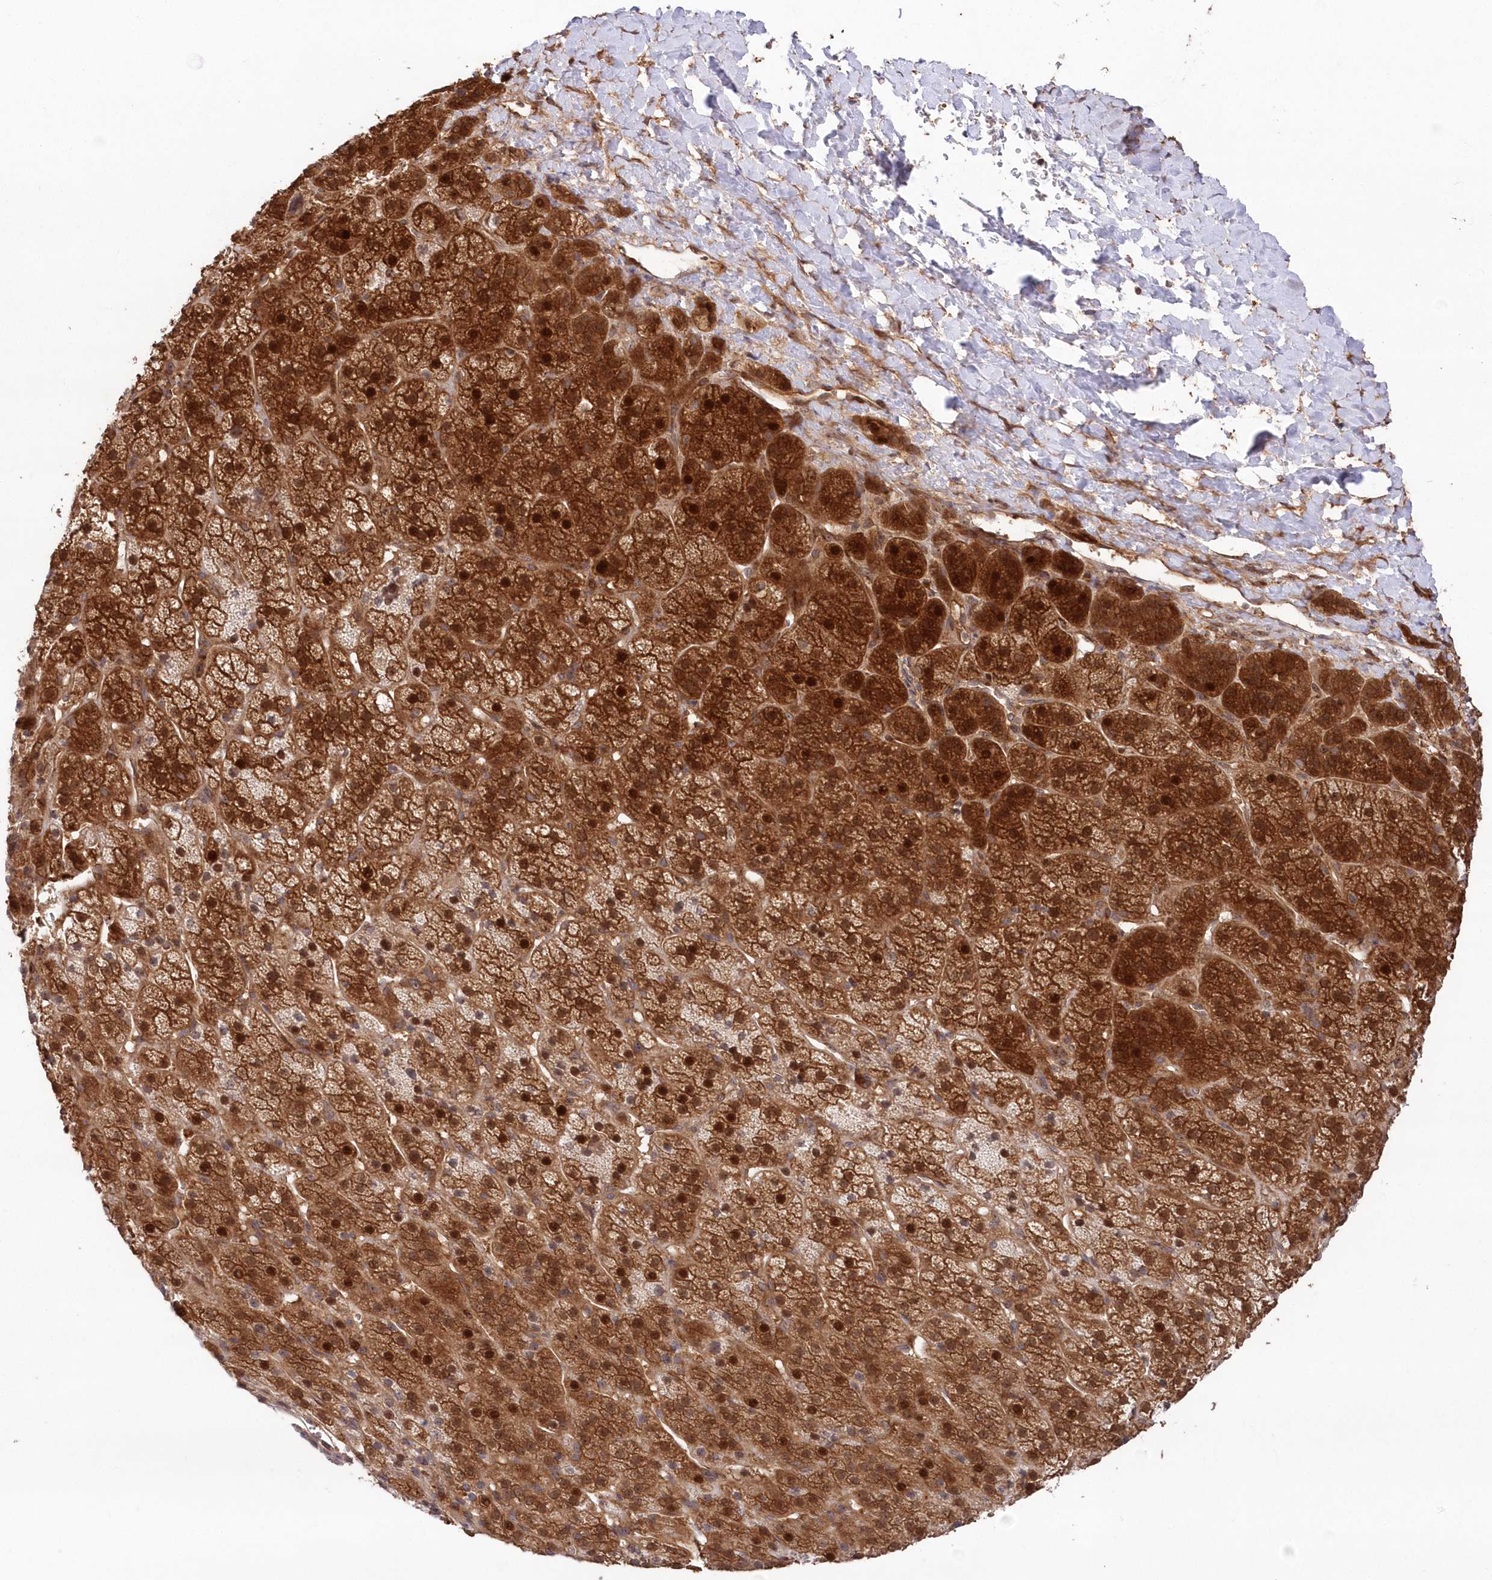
{"staining": {"intensity": "strong", "quantity": ">75%", "location": "cytoplasmic/membranous,nuclear"}, "tissue": "adrenal gland", "cell_type": "Glandular cells", "image_type": "normal", "snomed": [{"axis": "morphology", "description": "Normal tissue, NOS"}, {"axis": "topography", "description": "Adrenal gland"}], "caption": "Benign adrenal gland was stained to show a protein in brown. There is high levels of strong cytoplasmic/membranous,nuclear expression in about >75% of glandular cells. The staining is performed using DAB brown chromogen to label protein expression. The nuclei are counter-stained blue using hematoxylin.", "gene": "TBCA", "patient": {"sex": "female", "age": 57}}